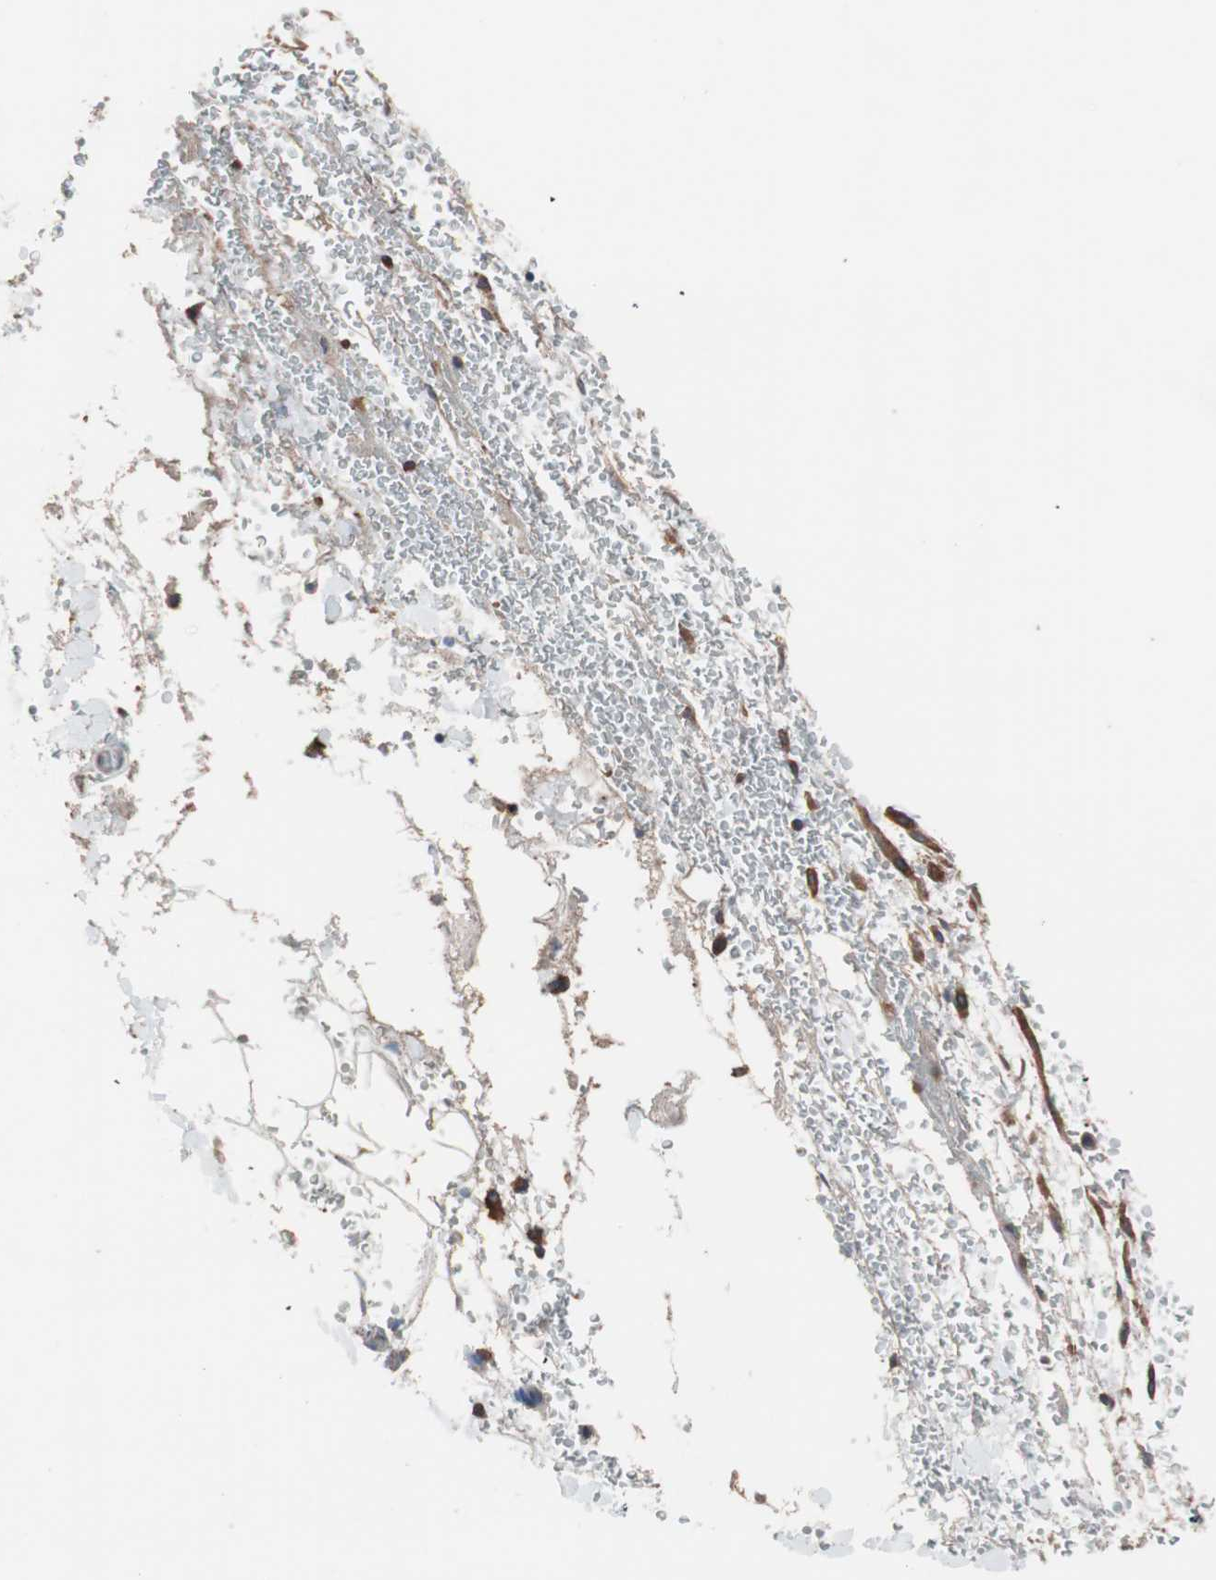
{"staining": {"intensity": "moderate", "quantity": ">75%", "location": "cytoplasmic/membranous"}, "tissue": "adipose tissue", "cell_type": "Adipocytes", "image_type": "normal", "snomed": [{"axis": "morphology", "description": "Normal tissue, NOS"}, {"axis": "morphology", "description": "Inflammation, NOS"}, {"axis": "topography", "description": "Breast"}], "caption": "Adipocytes show moderate cytoplasmic/membranous positivity in approximately >75% of cells in unremarkable adipose tissue.", "gene": "ATG7", "patient": {"sex": "female", "age": 65}}